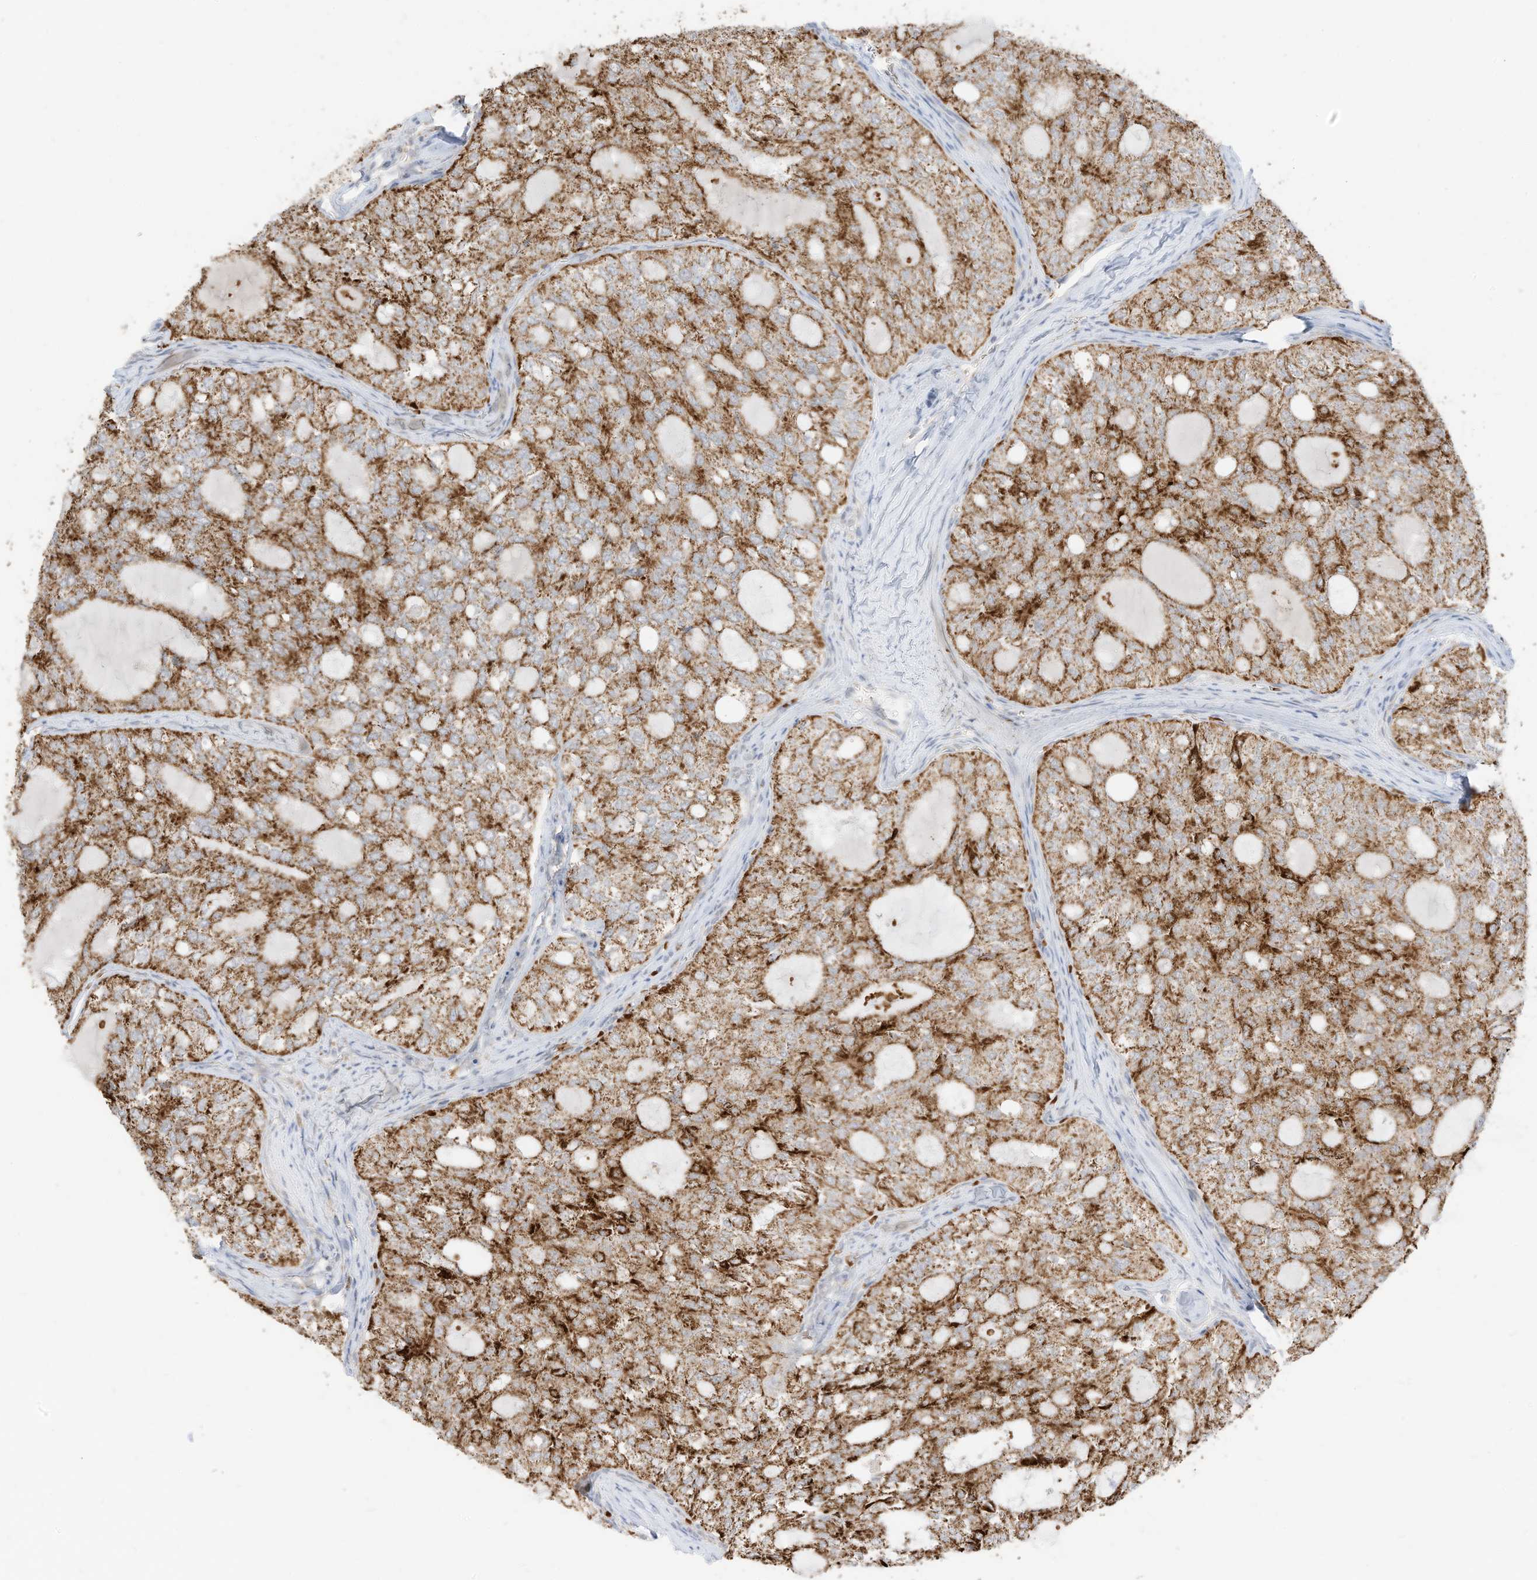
{"staining": {"intensity": "strong", "quantity": ">75%", "location": "cytoplasmic/membranous"}, "tissue": "thyroid cancer", "cell_type": "Tumor cells", "image_type": "cancer", "snomed": [{"axis": "morphology", "description": "Follicular adenoma carcinoma, NOS"}, {"axis": "topography", "description": "Thyroid gland"}], "caption": "About >75% of tumor cells in thyroid cancer exhibit strong cytoplasmic/membranous protein positivity as visualized by brown immunohistochemical staining.", "gene": "MTUS2", "patient": {"sex": "male", "age": 75}}